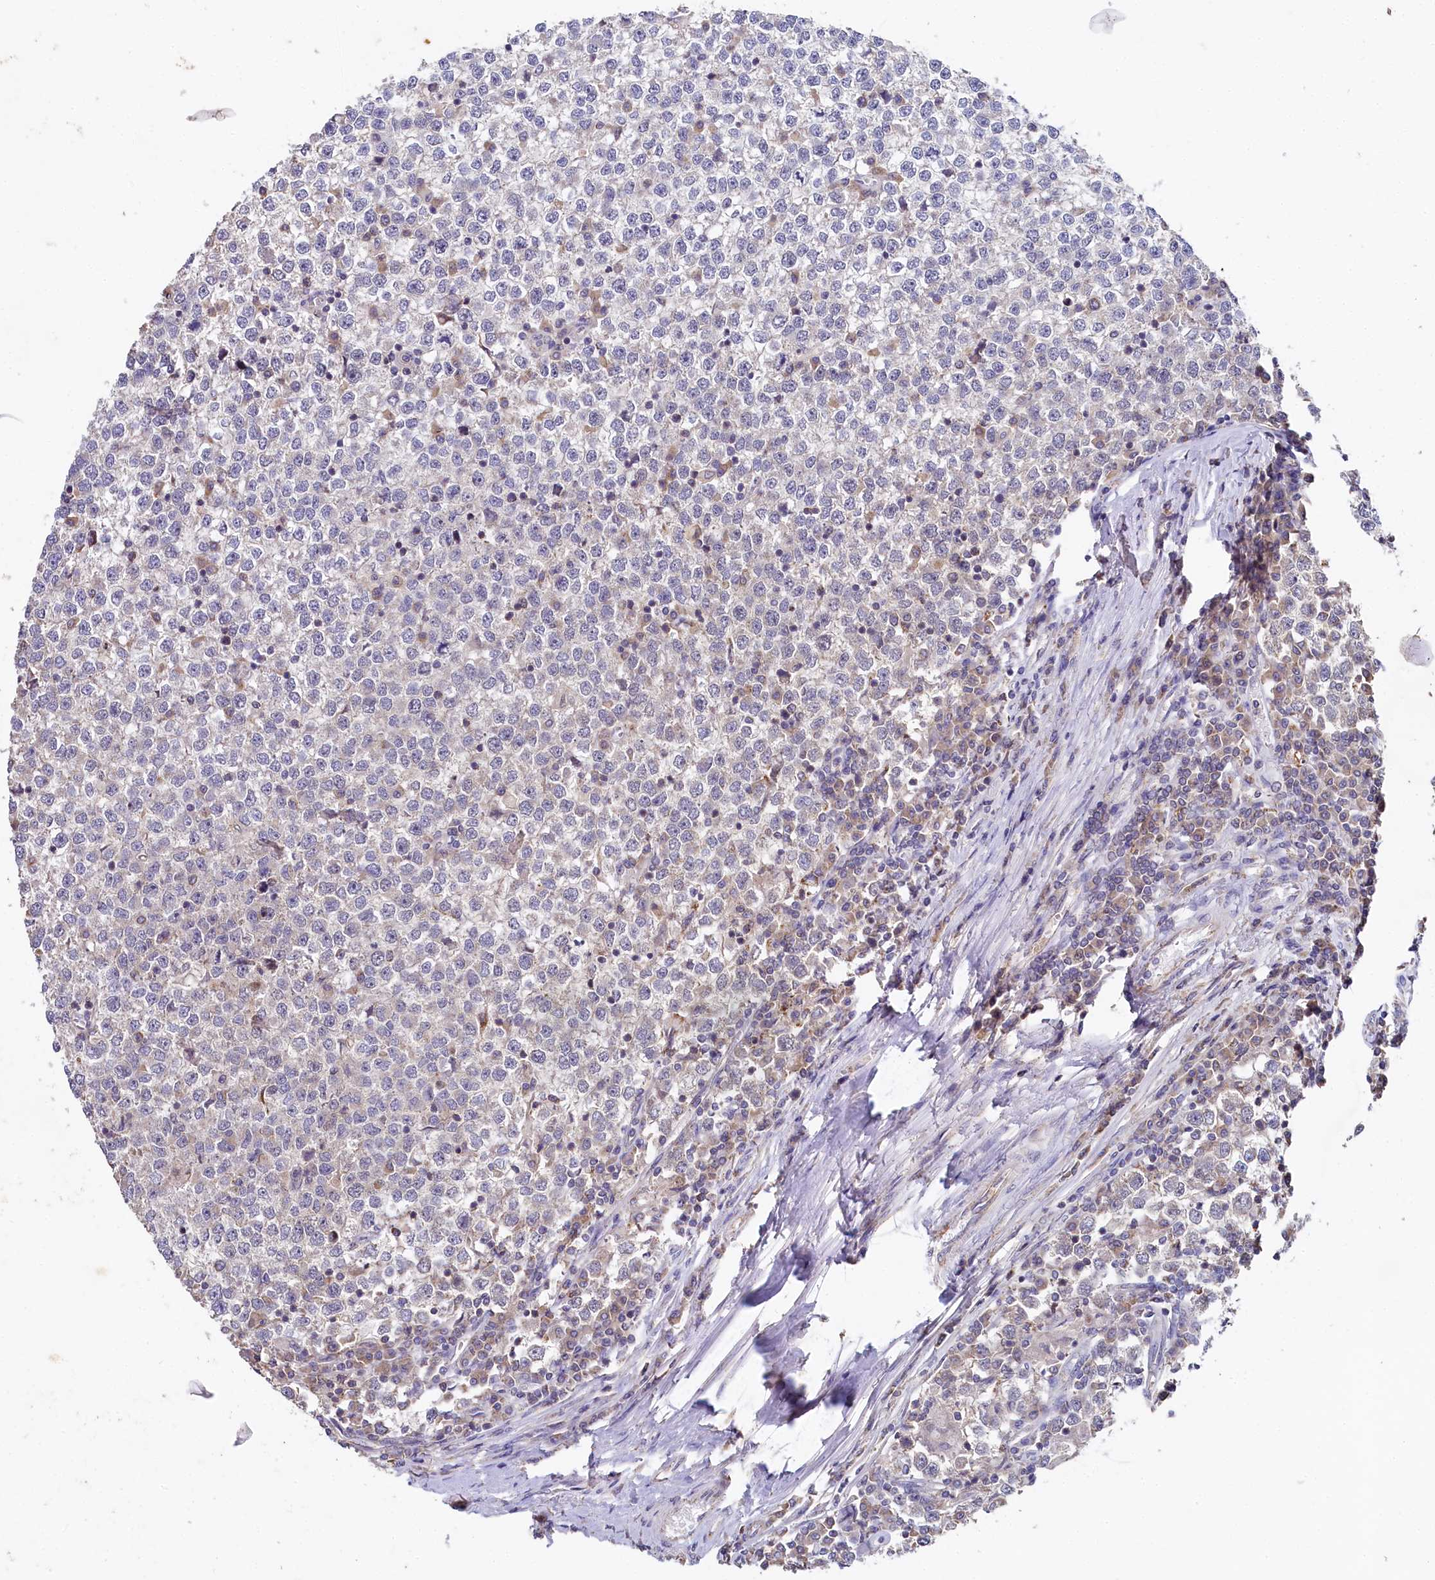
{"staining": {"intensity": "negative", "quantity": "none", "location": "none"}, "tissue": "testis cancer", "cell_type": "Tumor cells", "image_type": "cancer", "snomed": [{"axis": "morphology", "description": "Seminoma, NOS"}, {"axis": "topography", "description": "Testis"}], "caption": "Tumor cells are negative for brown protein staining in testis cancer.", "gene": "SPINK9", "patient": {"sex": "male", "age": 65}}